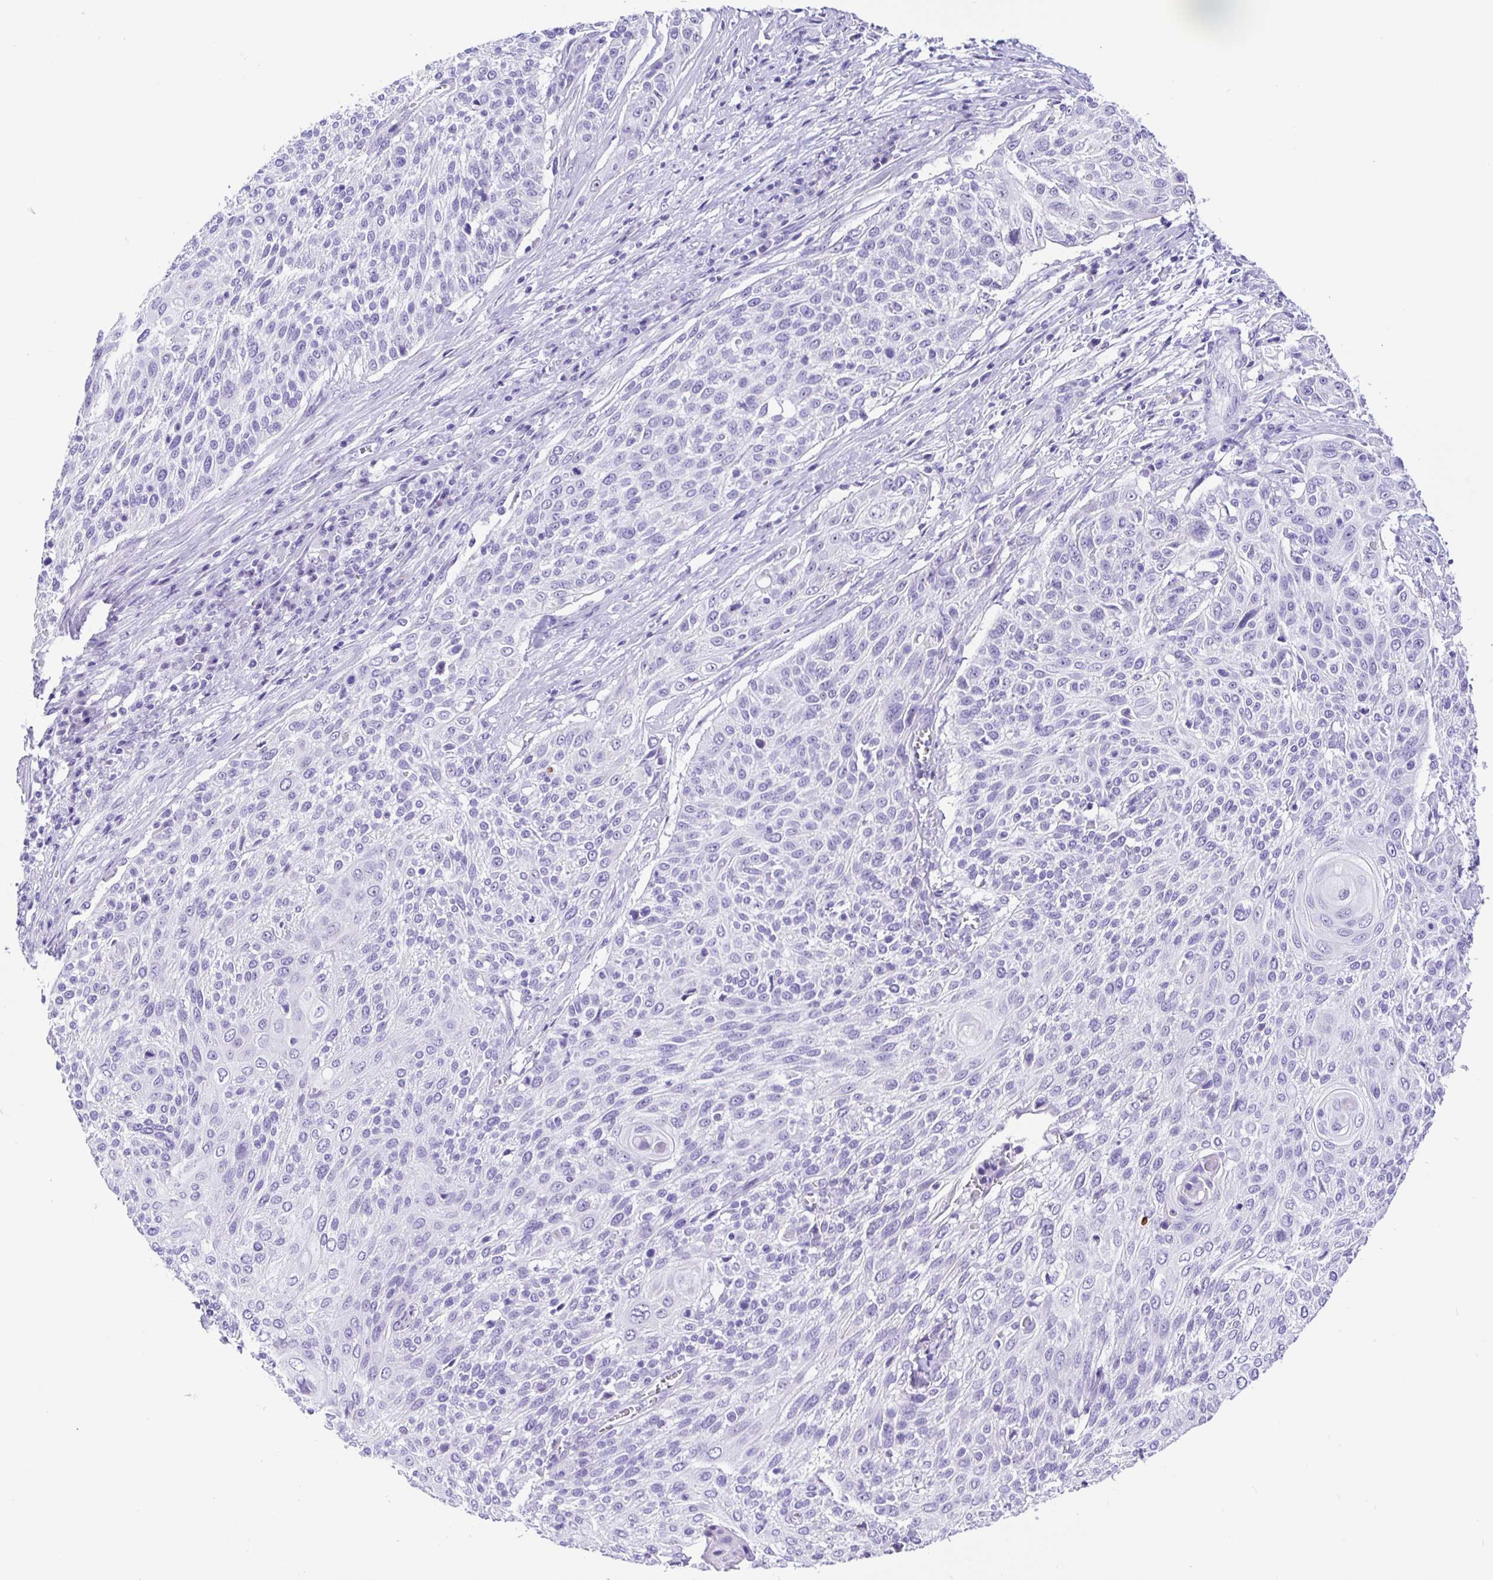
{"staining": {"intensity": "negative", "quantity": "none", "location": "none"}, "tissue": "cervical cancer", "cell_type": "Tumor cells", "image_type": "cancer", "snomed": [{"axis": "morphology", "description": "Squamous cell carcinoma, NOS"}, {"axis": "topography", "description": "Cervix"}], "caption": "Cervical cancer was stained to show a protein in brown. There is no significant staining in tumor cells.", "gene": "PRAMEF19", "patient": {"sex": "female", "age": 31}}